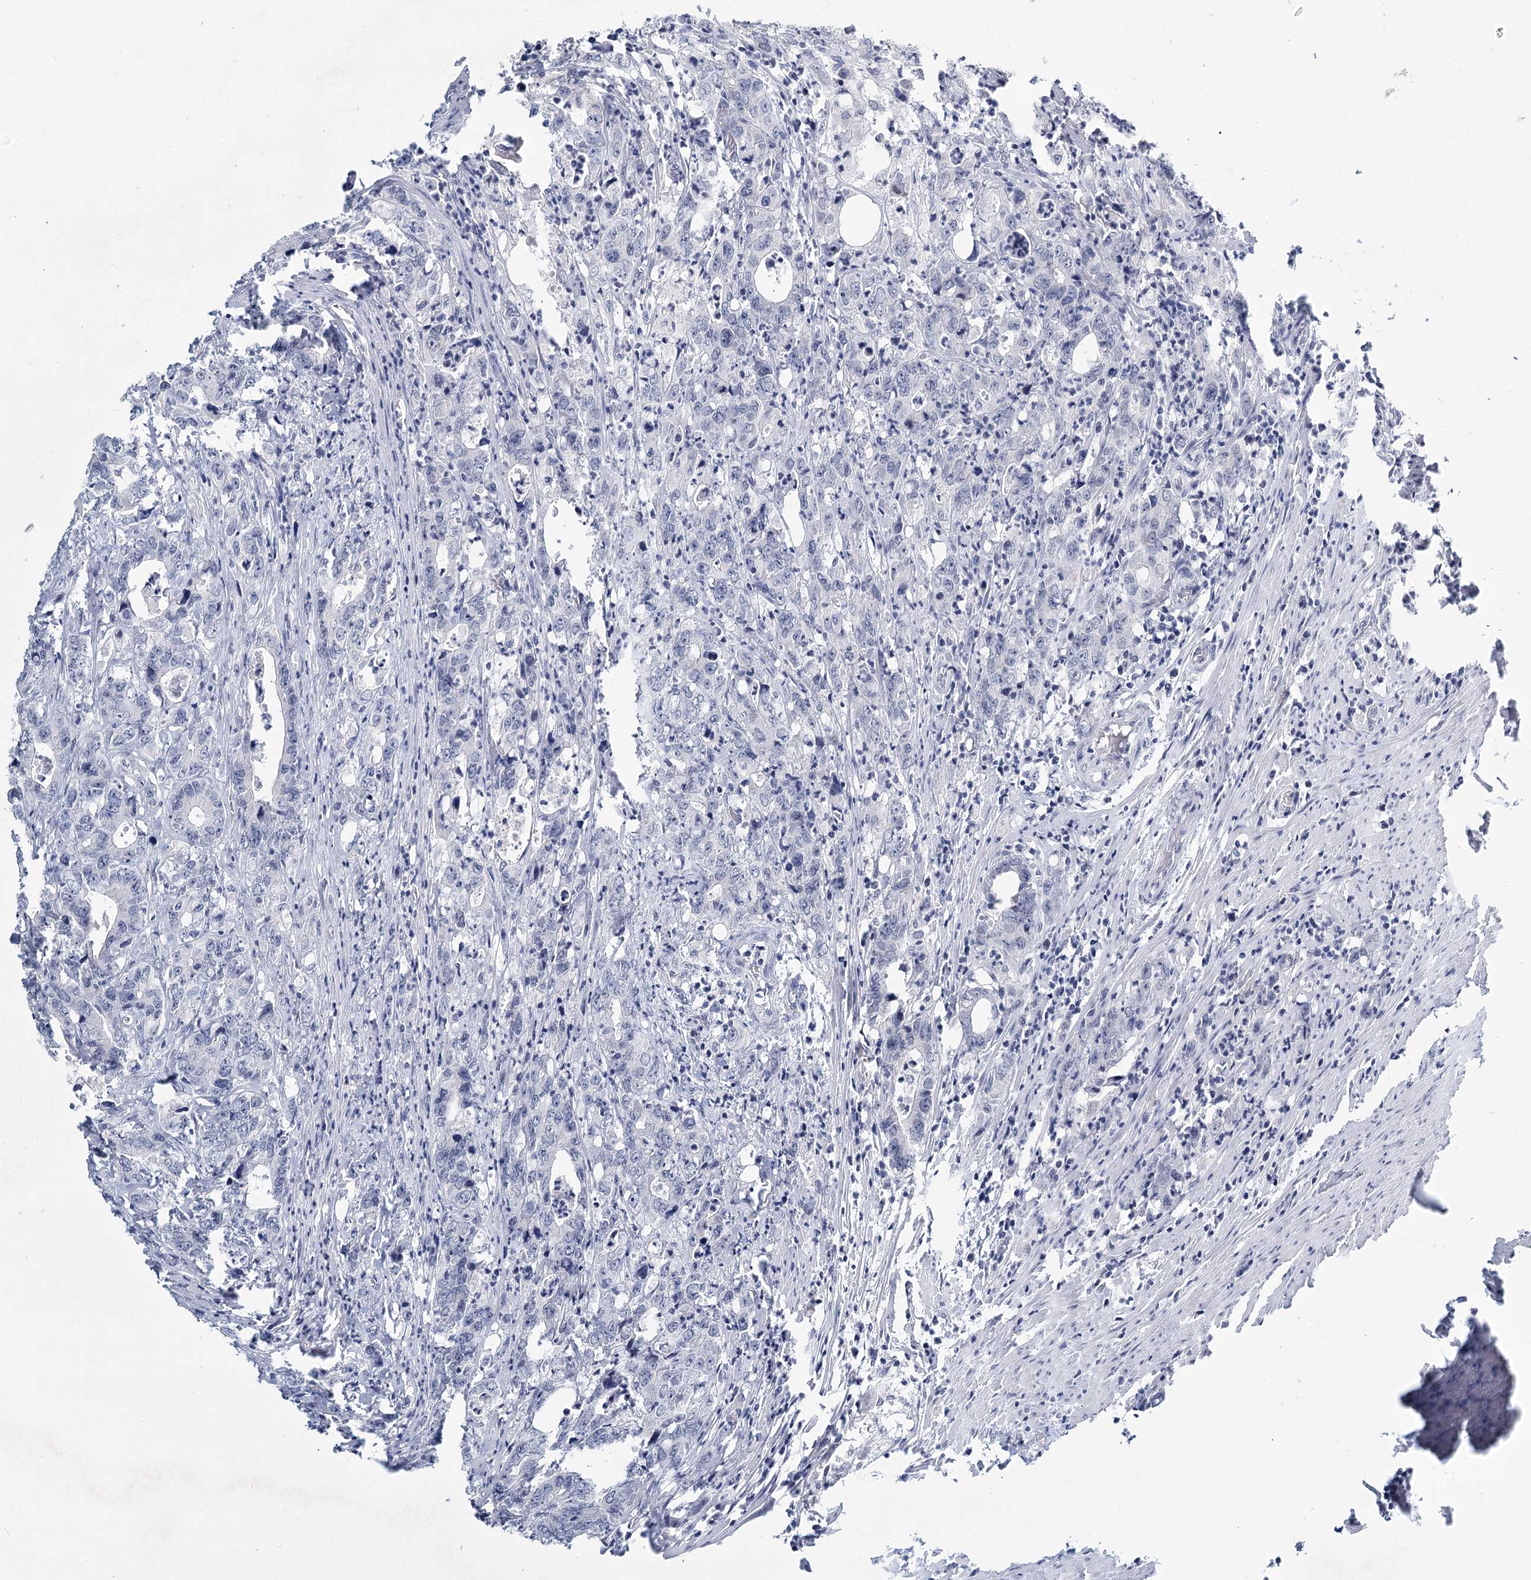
{"staining": {"intensity": "negative", "quantity": "none", "location": "none"}, "tissue": "colorectal cancer", "cell_type": "Tumor cells", "image_type": "cancer", "snomed": [{"axis": "morphology", "description": "Adenocarcinoma, NOS"}, {"axis": "topography", "description": "Colon"}], "caption": "The histopathology image shows no staining of tumor cells in adenocarcinoma (colorectal).", "gene": "LY6G5C", "patient": {"sex": "female", "age": 75}}